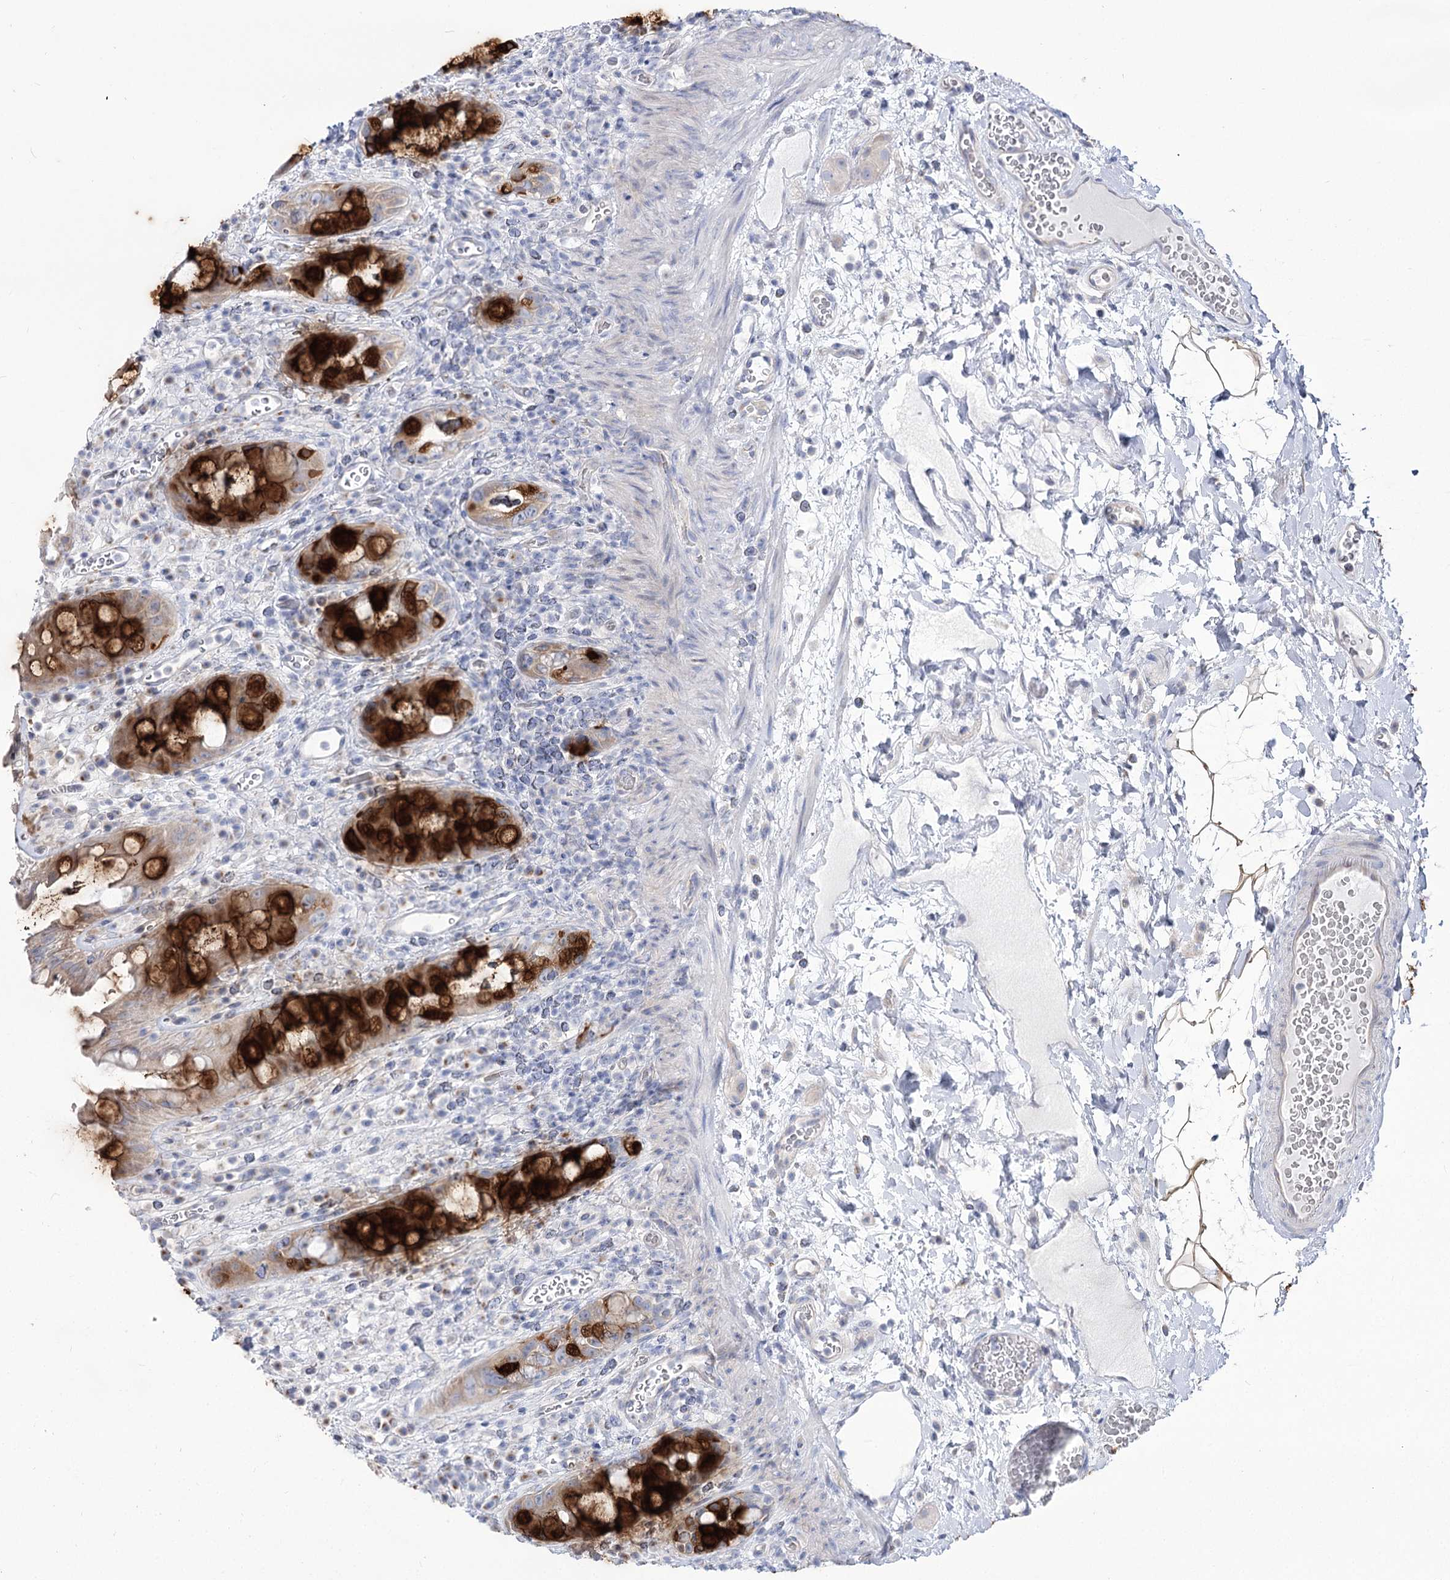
{"staining": {"intensity": "strong", "quantity": ">75%", "location": "cytoplasmic/membranous"}, "tissue": "rectum", "cell_type": "Glandular cells", "image_type": "normal", "snomed": [{"axis": "morphology", "description": "Normal tissue, NOS"}, {"axis": "topography", "description": "Rectum"}], "caption": "Unremarkable rectum shows strong cytoplasmic/membranous positivity in about >75% of glandular cells Nuclei are stained in blue..", "gene": "SUOX", "patient": {"sex": "female", "age": 57}}